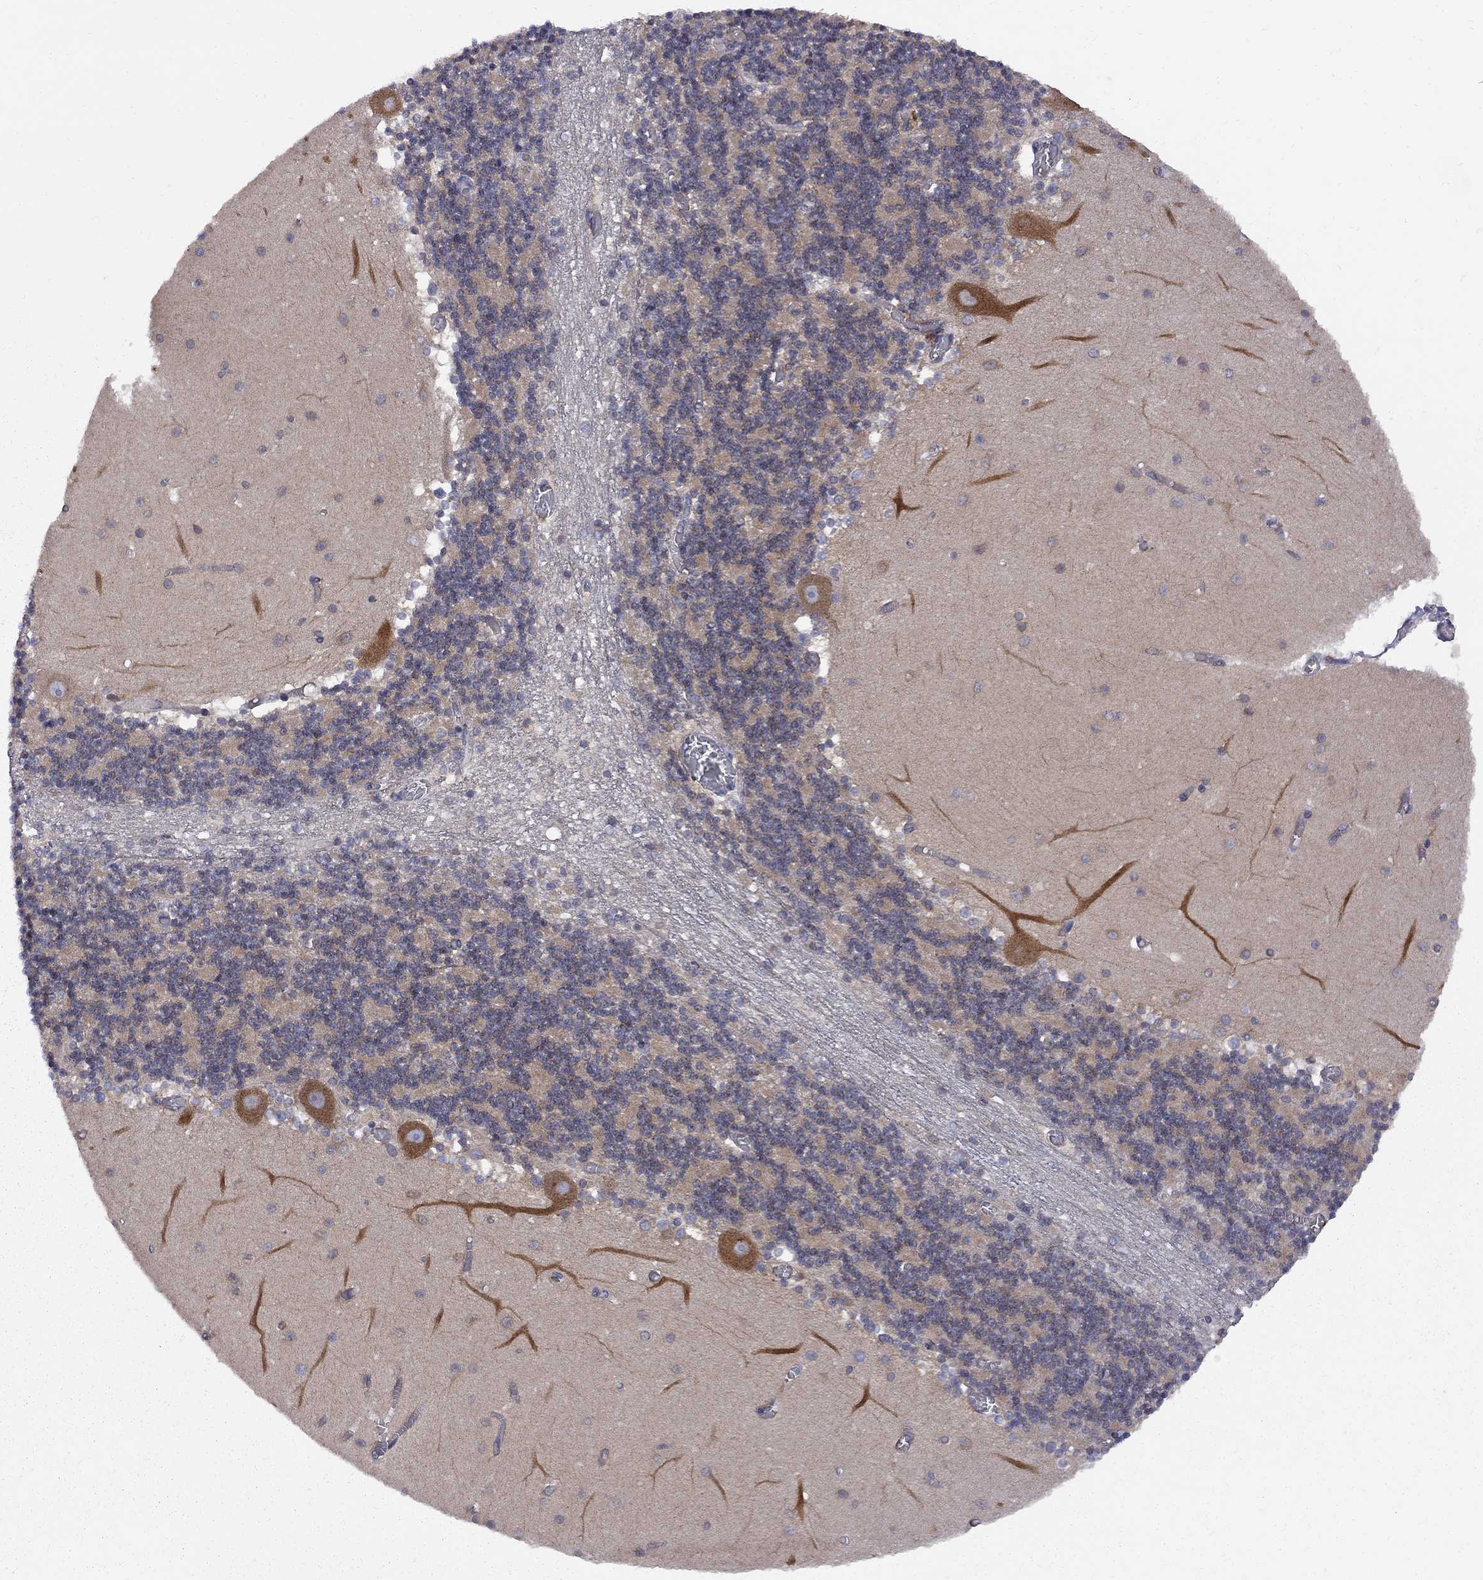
{"staining": {"intensity": "negative", "quantity": "none", "location": "none"}, "tissue": "cerebellum", "cell_type": "Cells in granular layer", "image_type": "normal", "snomed": [{"axis": "morphology", "description": "Normal tissue, NOS"}, {"axis": "topography", "description": "Cerebellum"}], "caption": "DAB (3,3'-diaminobenzidine) immunohistochemical staining of benign cerebellum shows no significant staining in cells in granular layer. (Brightfield microscopy of DAB (3,3'-diaminobenzidine) IHC at high magnification).", "gene": "MTHFR", "patient": {"sex": "female", "age": 28}}